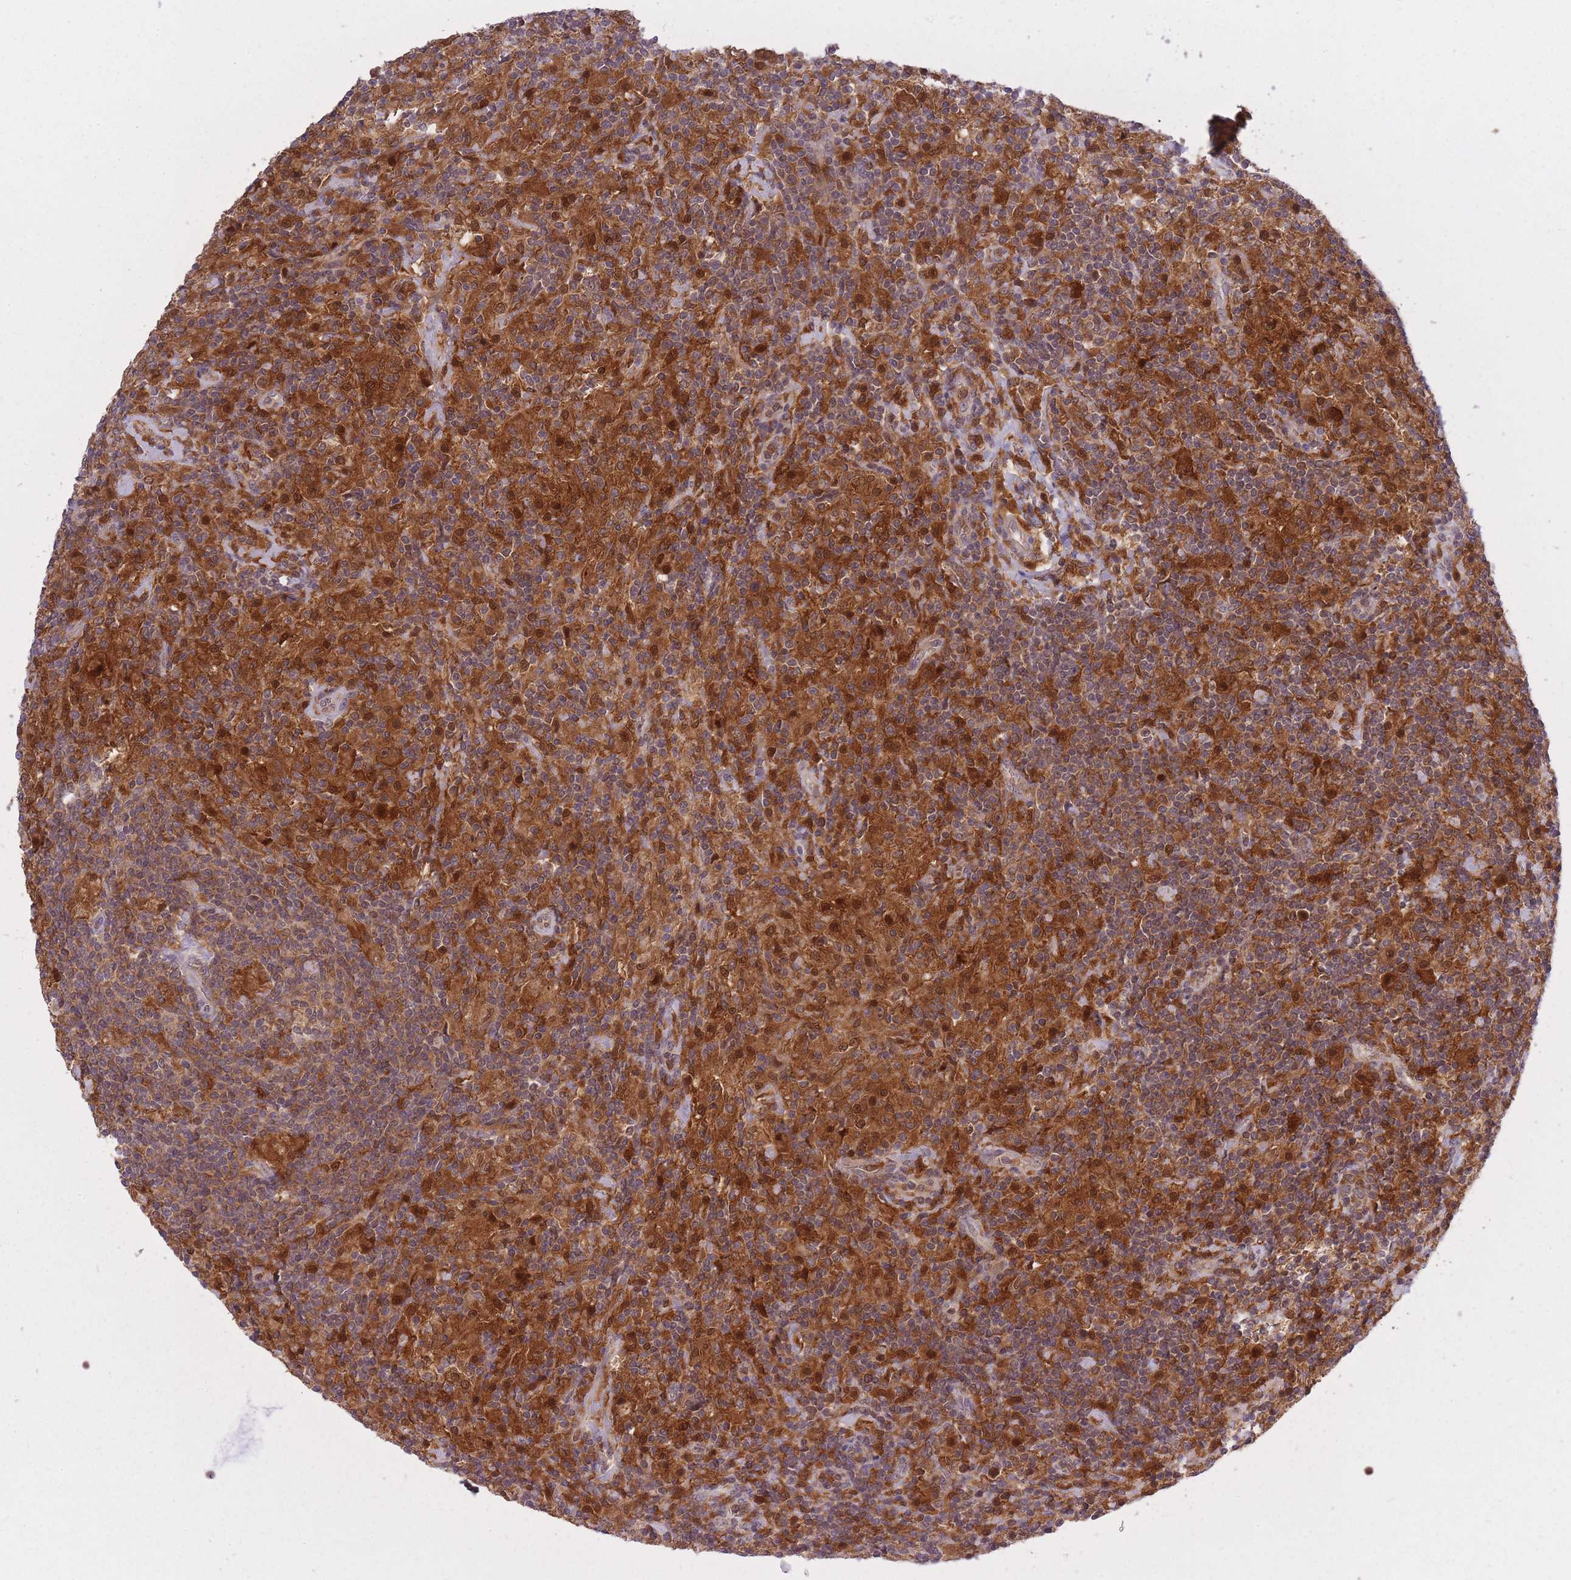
{"staining": {"intensity": "strong", "quantity": "25%-75%", "location": "cytoplasmic/membranous,nuclear"}, "tissue": "lymphoma", "cell_type": "Tumor cells", "image_type": "cancer", "snomed": [{"axis": "morphology", "description": "Hodgkin's disease, NOS"}, {"axis": "topography", "description": "Lymph node"}], "caption": "Tumor cells demonstrate high levels of strong cytoplasmic/membranous and nuclear positivity in about 25%-75% of cells in Hodgkin's disease. (Brightfield microscopy of DAB IHC at high magnification).", "gene": "CXorf38", "patient": {"sex": "male", "age": 70}}